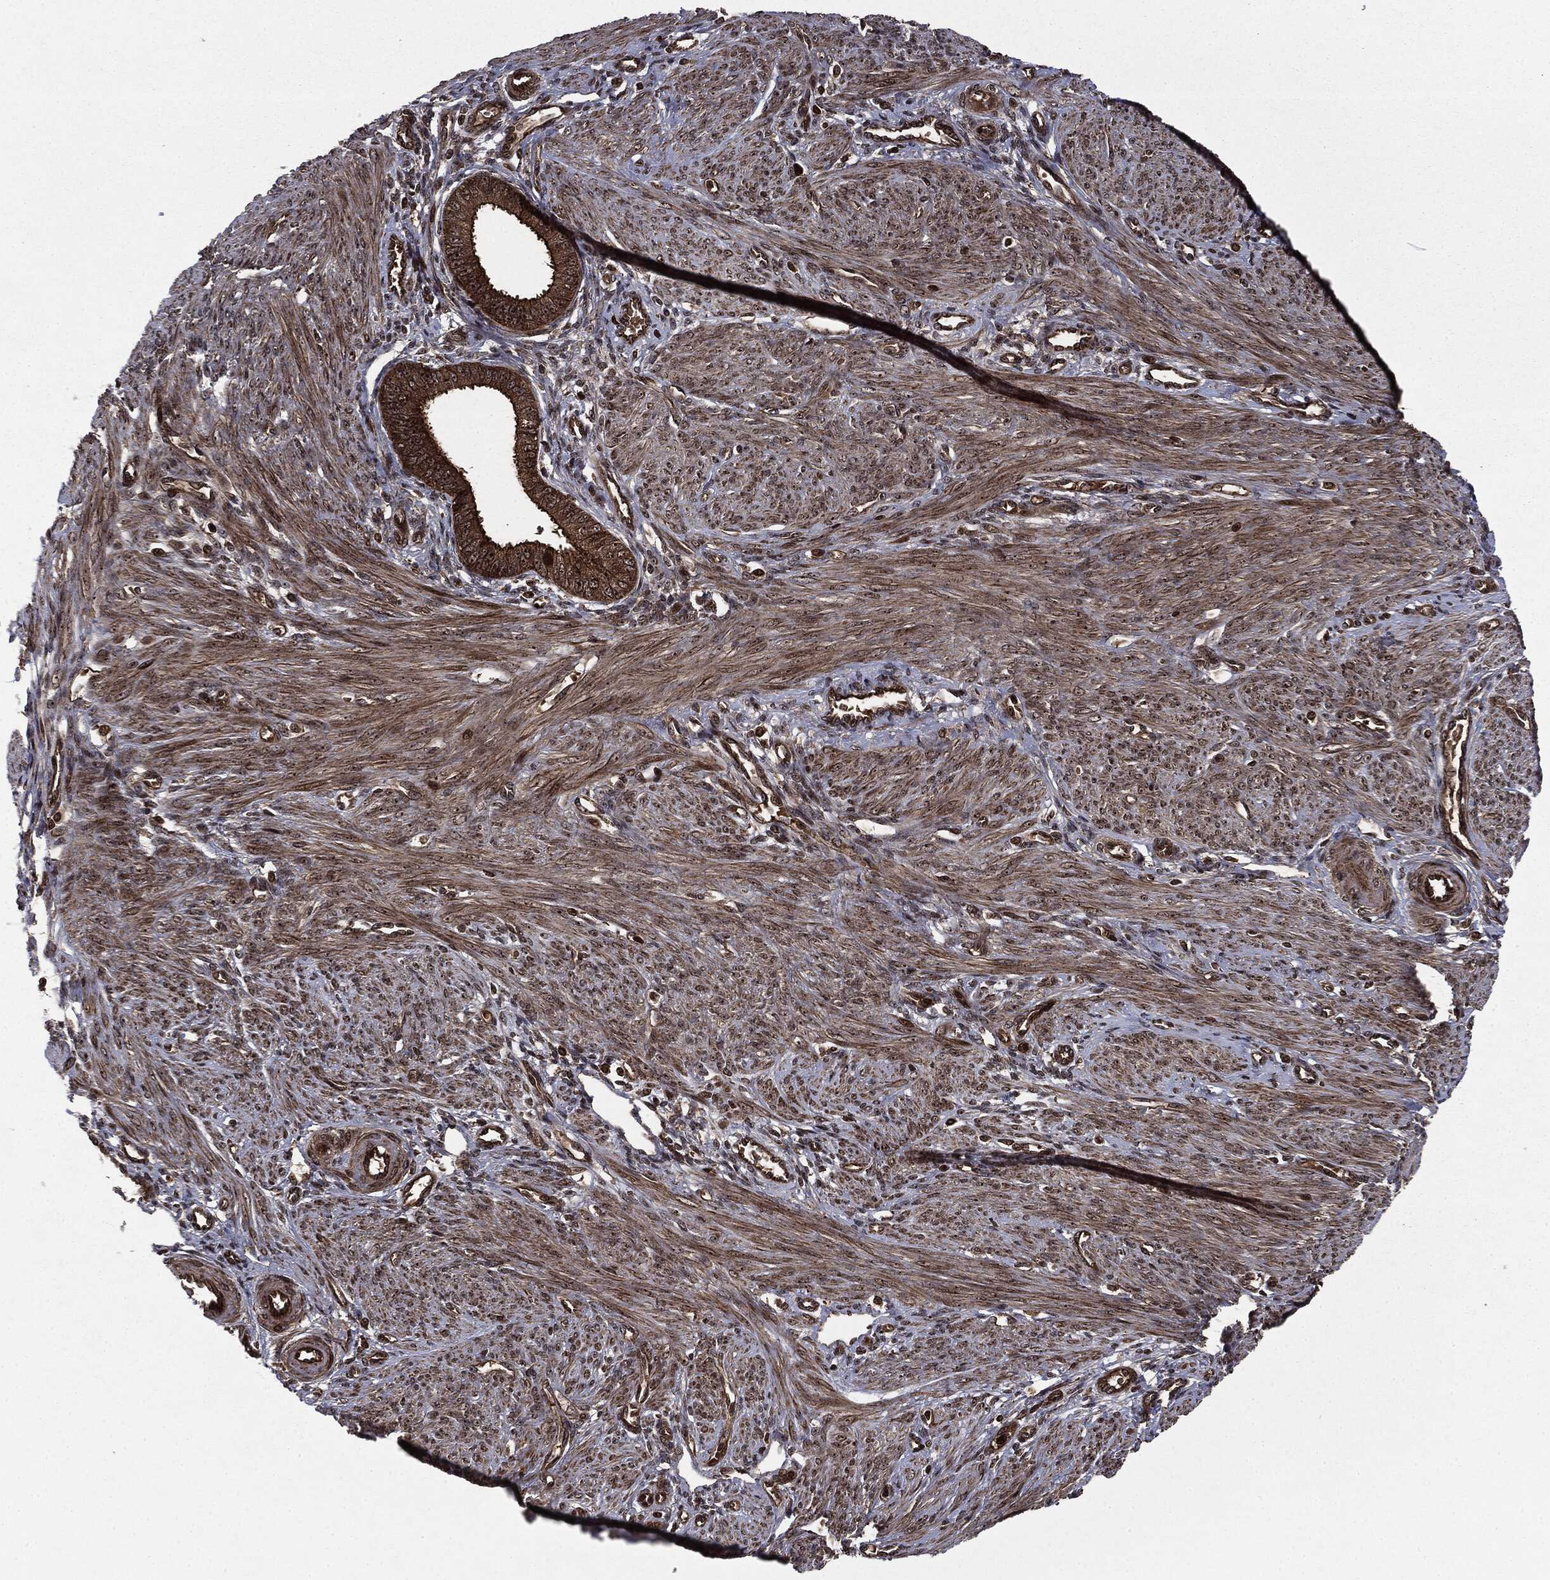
{"staining": {"intensity": "strong", "quantity": "25%-75%", "location": "nuclear"}, "tissue": "endometrium", "cell_type": "Cells in endometrial stroma", "image_type": "normal", "snomed": [{"axis": "morphology", "description": "Normal tissue, NOS"}, {"axis": "topography", "description": "Endometrium"}], "caption": "Immunohistochemical staining of normal human endometrium demonstrates strong nuclear protein staining in about 25%-75% of cells in endometrial stroma. The staining is performed using DAB brown chromogen to label protein expression. The nuclei are counter-stained blue using hematoxylin.", "gene": "CARD6", "patient": {"sex": "female", "age": 39}}